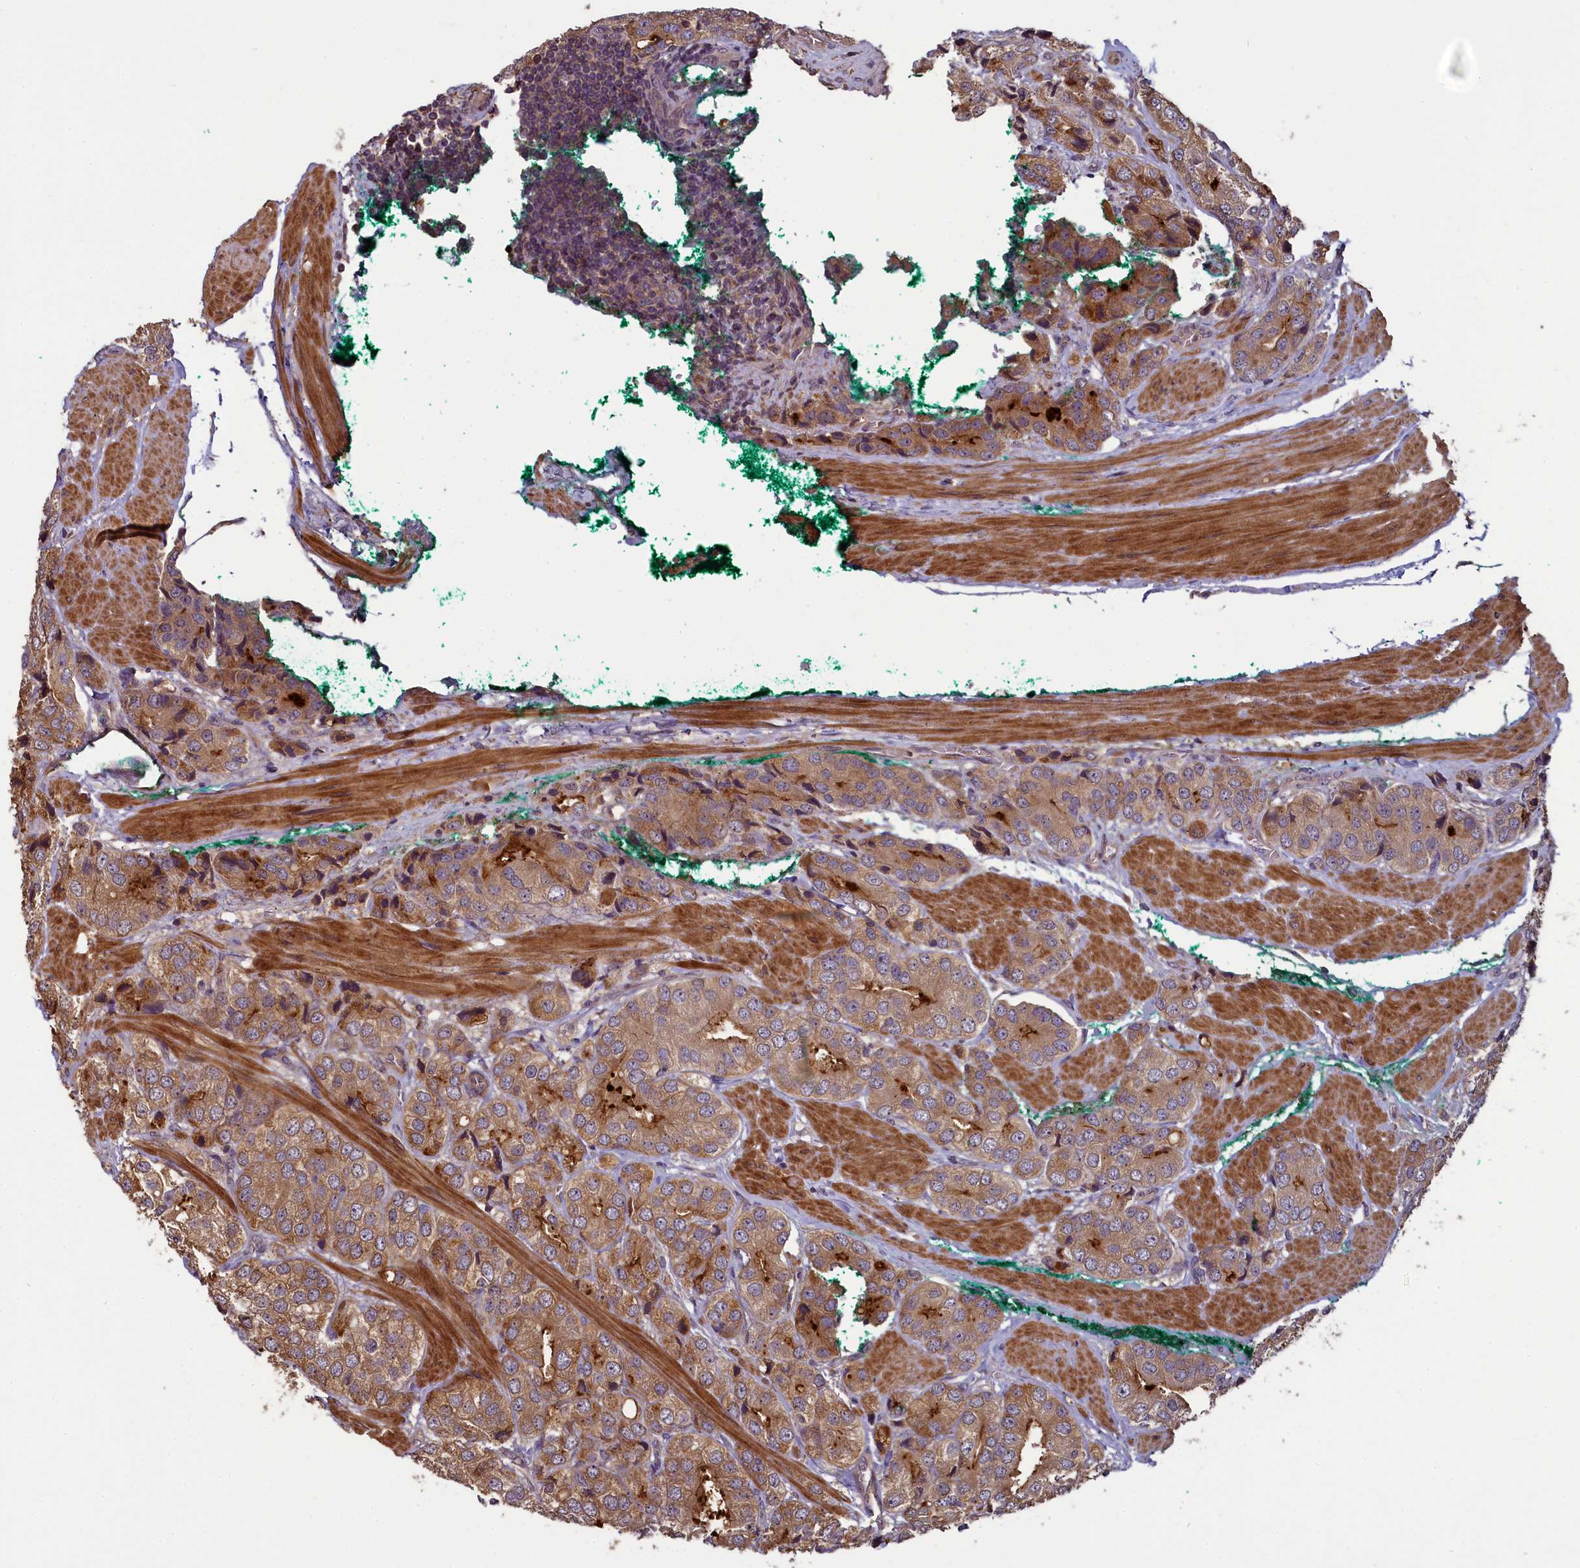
{"staining": {"intensity": "moderate", "quantity": ">75%", "location": "cytoplasmic/membranous"}, "tissue": "prostate cancer", "cell_type": "Tumor cells", "image_type": "cancer", "snomed": [{"axis": "morphology", "description": "Adenocarcinoma, High grade"}, {"axis": "topography", "description": "Prostate"}], "caption": "Immunohistochemistry (IHC) photomicrograph of neoplastic tissue: high-grade adenocarcinoma (prostate) stained using immunohistochemistry (IHC) displays medium levels of moderate protein expression localized specifically in the cytoplasmic/membranous of tumor cells, appearing as a cytoplasmic/membranous brown color.", "gene": "NUDT6", "patient": {"sex": "male", "age": 50}}